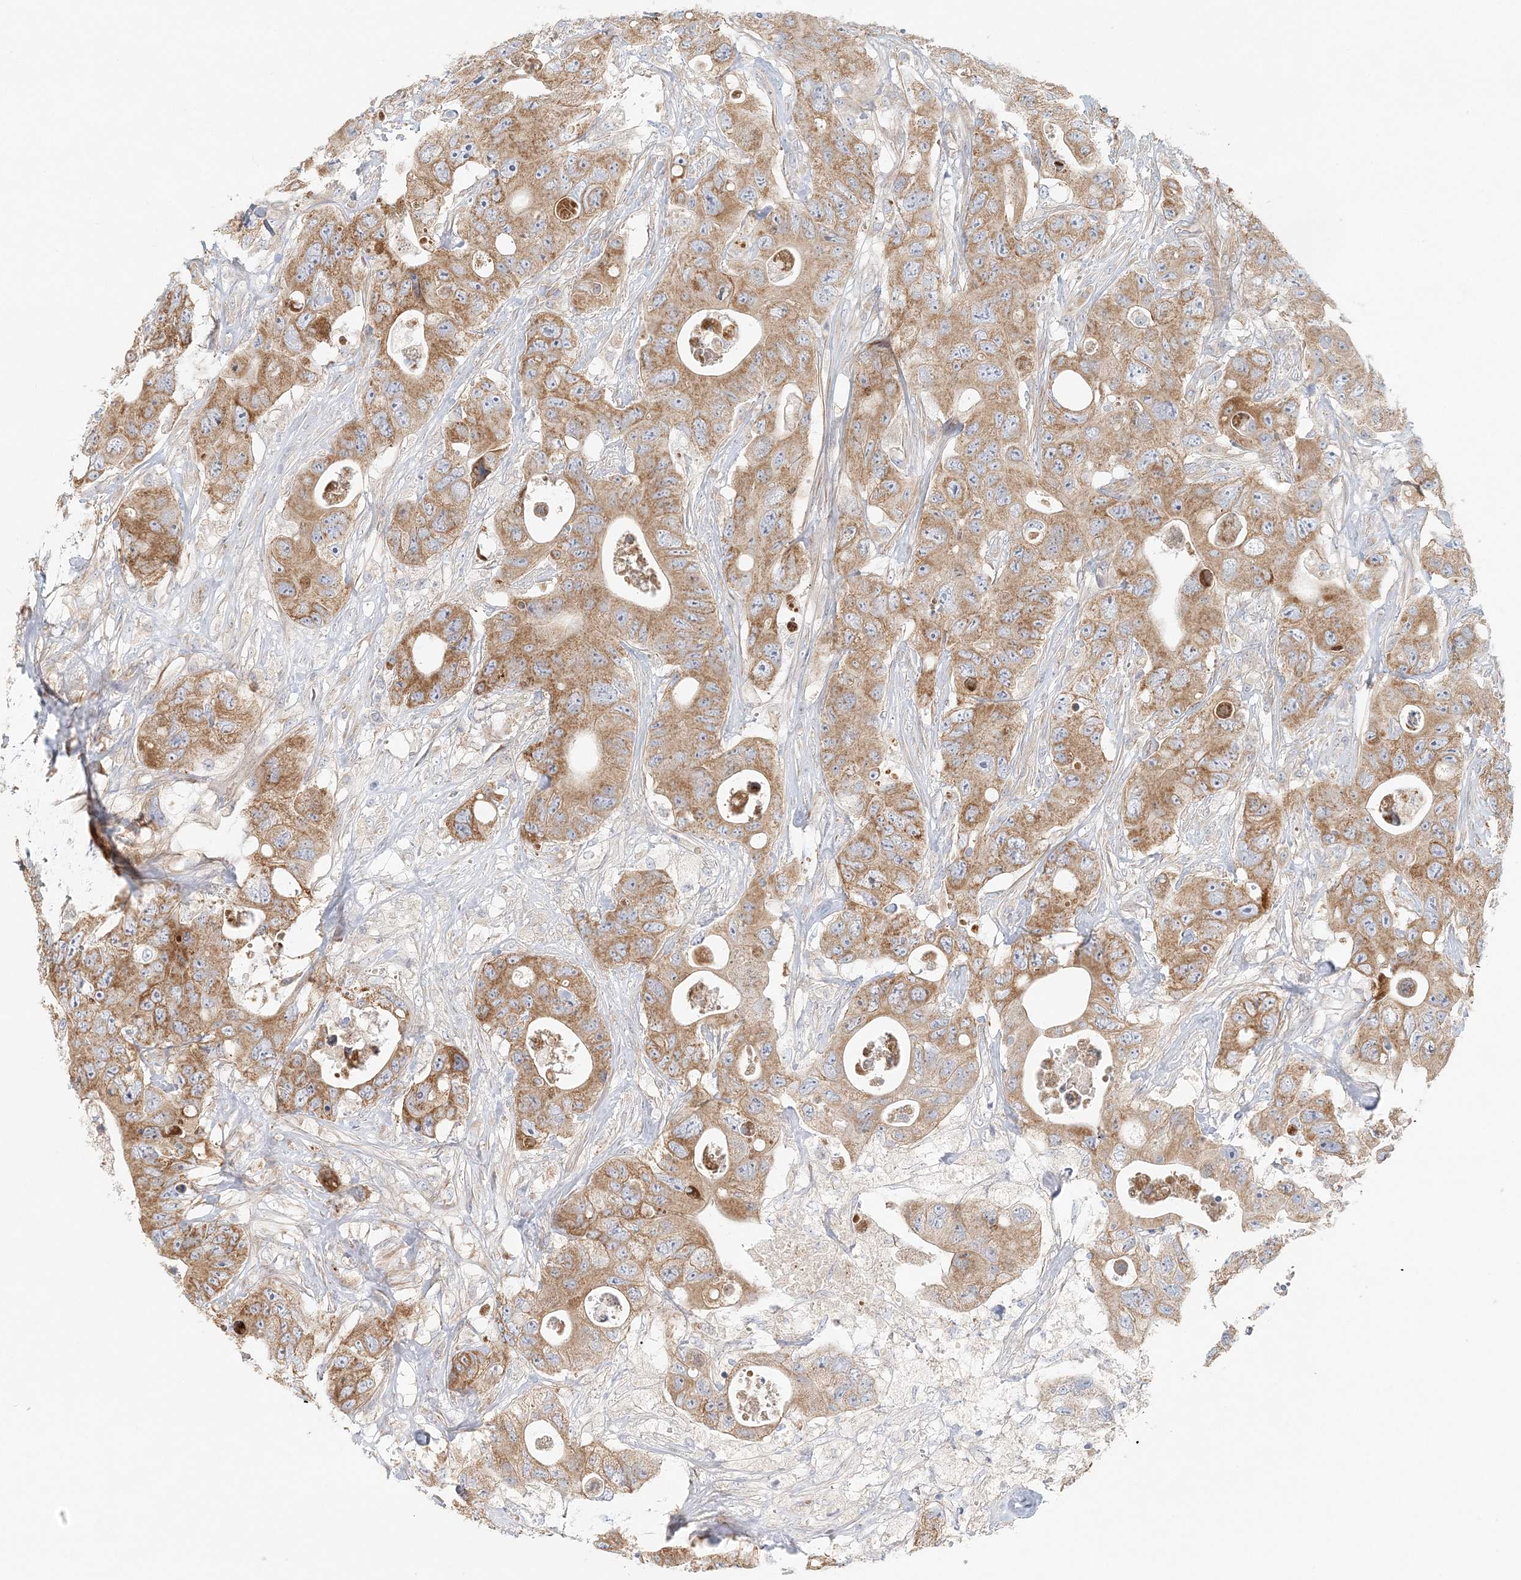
{"staining": {"intensity": "moderate", "quantity": ">75%", "location": "cytoplasmic/membranous"}, "tissue": "colorectal cancer", "cell_type": "Tumor cells", "image_type": "cancer", "snomed": [{"axis": "morphology", "description": "Adenocarcinoma, NOS"}, {"axis": "topography", "description": "Colon"}], "caption": "This is an image of immunohistochemistry staining of colorectal cancer, which shows moderate staining in the cytoplasmic/membranous of tumor cells.", "gene": "KIAA0232", "patient": {"sex": "female", "age": 46}}